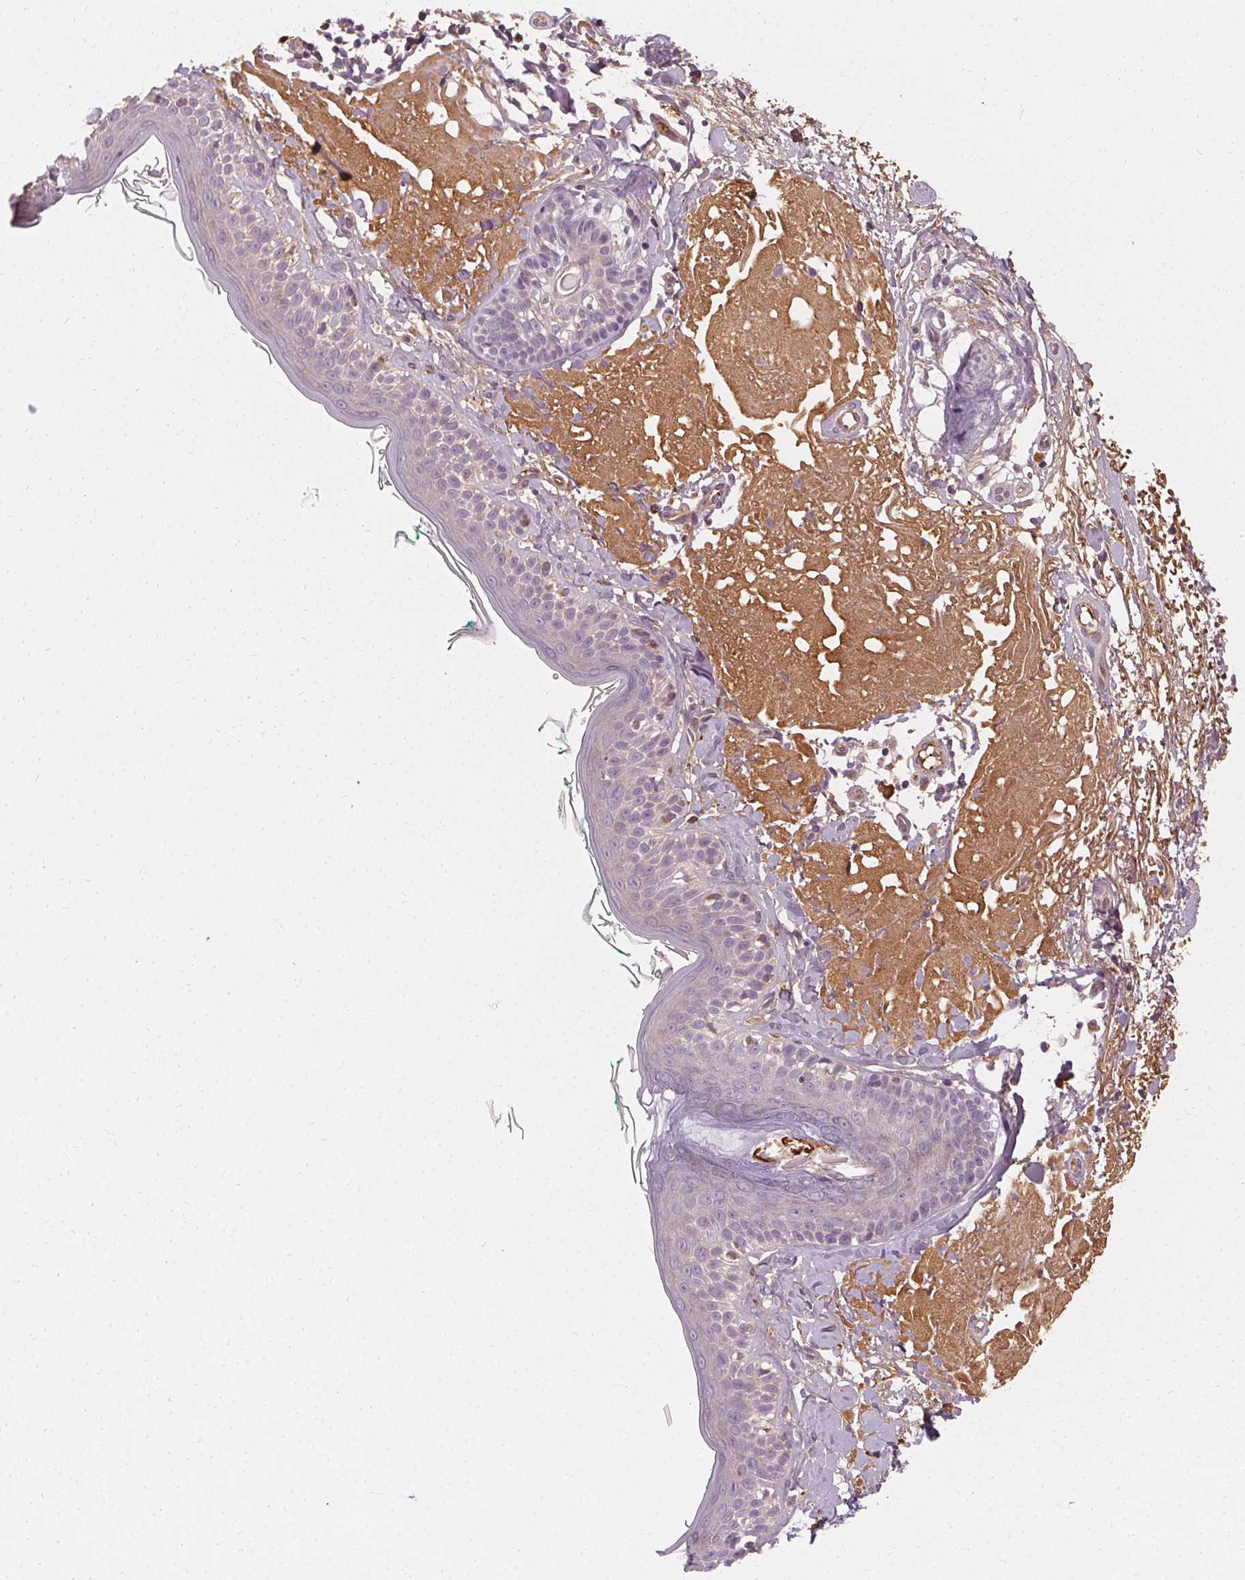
{"staining": {"intensity": "weak", "quantity": "25%-75%", "location": "cytoplasmic/membranous"}, "tissue": "skin", "cell_type": "Fibroblasts", "image_type": "normal", "snomed": [{"axis": "morphology", "description": "Normal tissue, NOS"}, {"axis": "topography", "description": "Skin"}], "caption": "This micrograph displays immunohistochemistry (IHC) staining of unremarkable human skin, with low weak cytoplasmic/membranous positivity in approximately 25%-75% of fibroblasts.", "gene": "APLP1", "patient": {"sex": "male", "age": 73}}